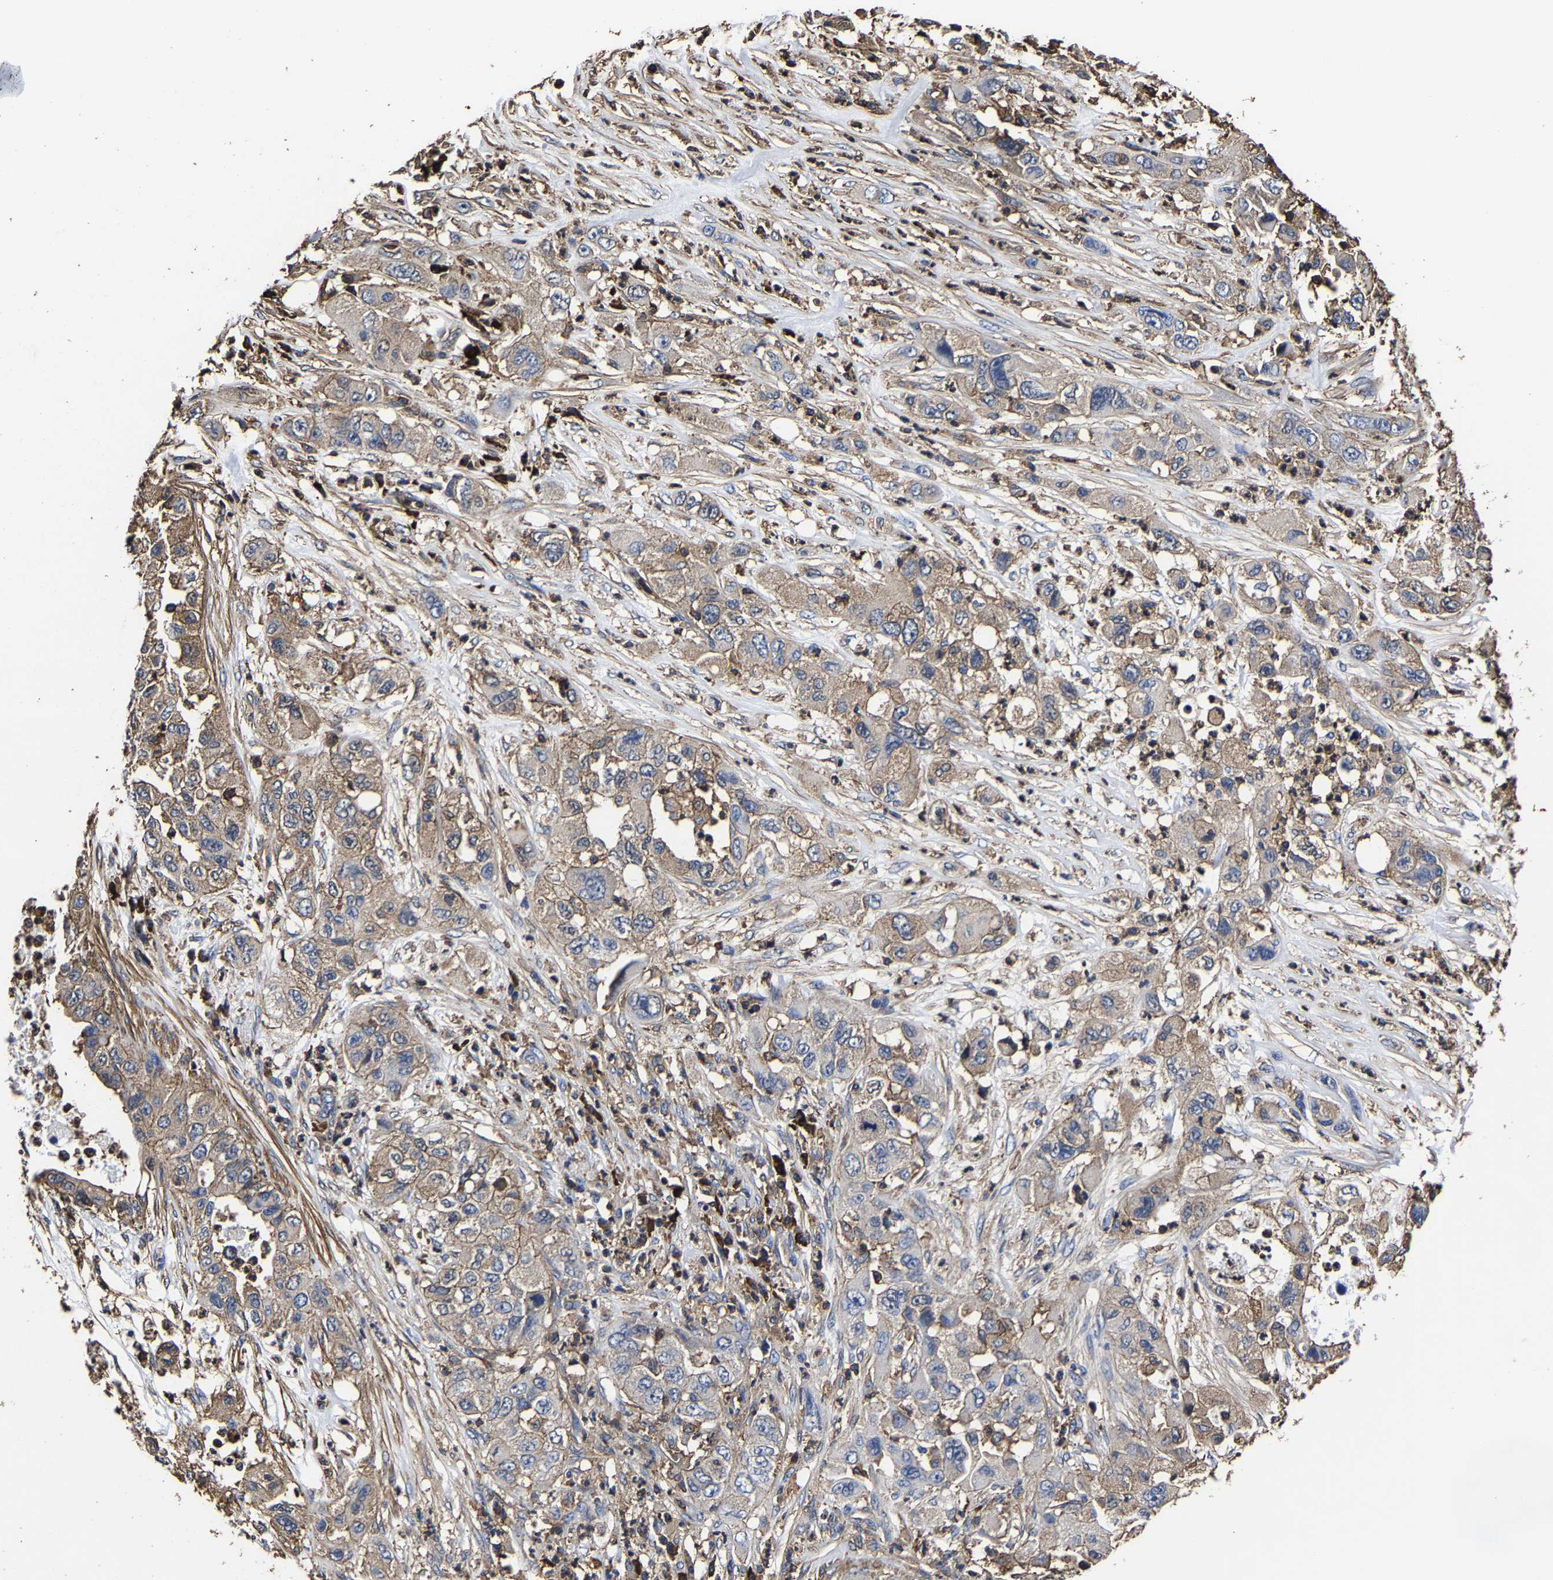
{"staining": {"intensity": "weak", "quantity": ">75%", "location": "cytoplasmic/membranous"}, "tissue": "pancreatic cancer", "cell_type": "Tumor cells", "image_type": "cancer", "snomed": [{"axis": "morphology", "description": "Adenocarcinoma, NOS"}, {"axis": "topography", "description": "Pancreas"}], "caption": "Immunohistochemical staining of pancreatic adenocarcinoma demonstrates low levels of weak cytoplasmic/membranous staining in about >75% of tumor cells.", "gene": "SSH3", "patient": {"sex": "female", "age": 78}}